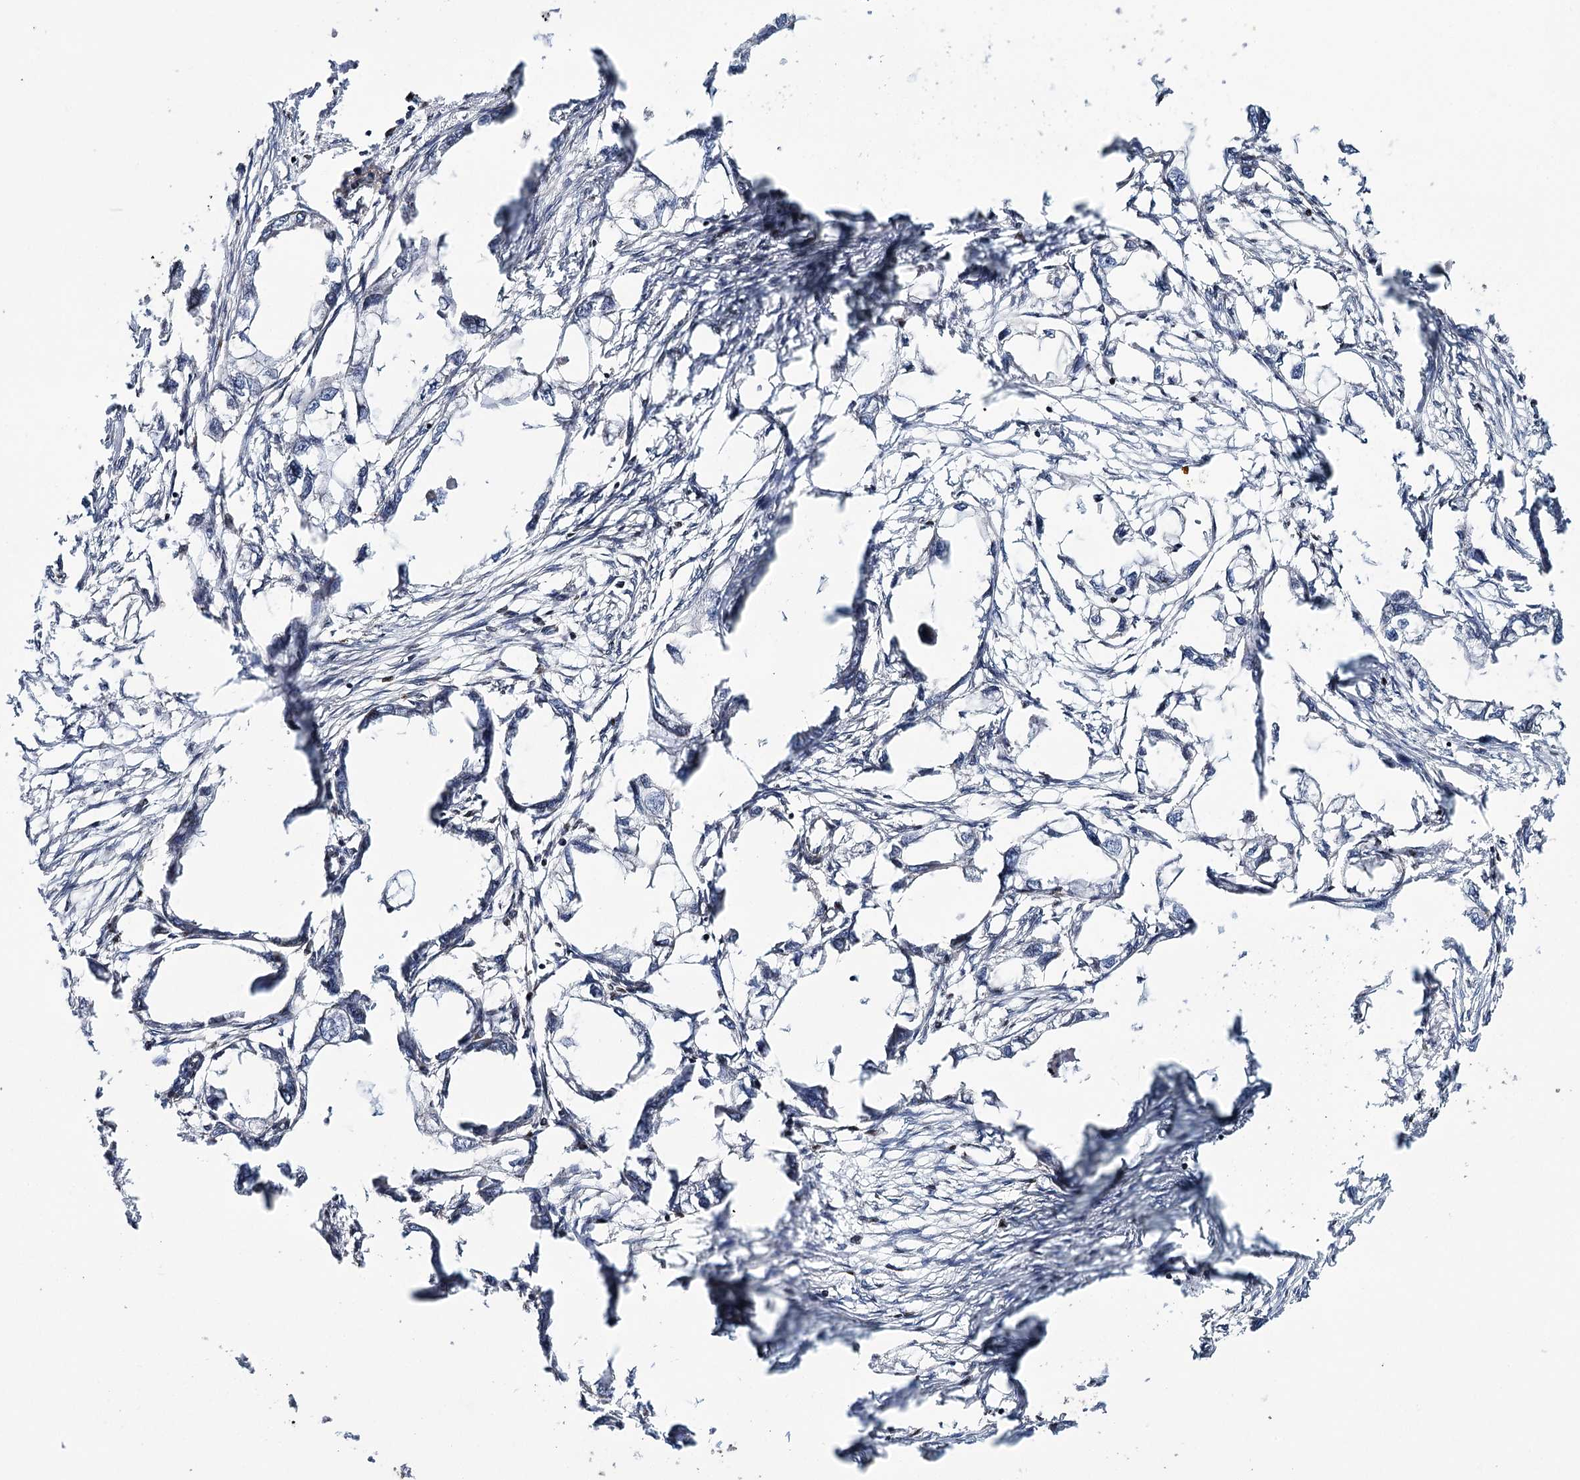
{"staining": {"intensity": "negative", "quantity": "none", "location": "none"}, "tissue": "endometrial cancer", "cell_type": "Tumor cells", "image_type": "cancer", "snomed": [{"axis": "morphology", "description": "Adenocarcinoma, NOS"}, {"axis": "morphology", "description": "Adenocarcinoma, metastatic, NOS"}, {"axis": "topography", "description": "Adipose tissue"}, {"axis": "topography", "description": "Endometrium"}], "caption": "IHC of endometrial cancer (metastatic adenocarcinoma) reveals no positivity in tumor cells. The staining is performed using DAB brown chromogen with nuclei counter-stained in using hematoxylin.", "gene": "CFAP46", "patient": {"sex": "female", "age": 67}}